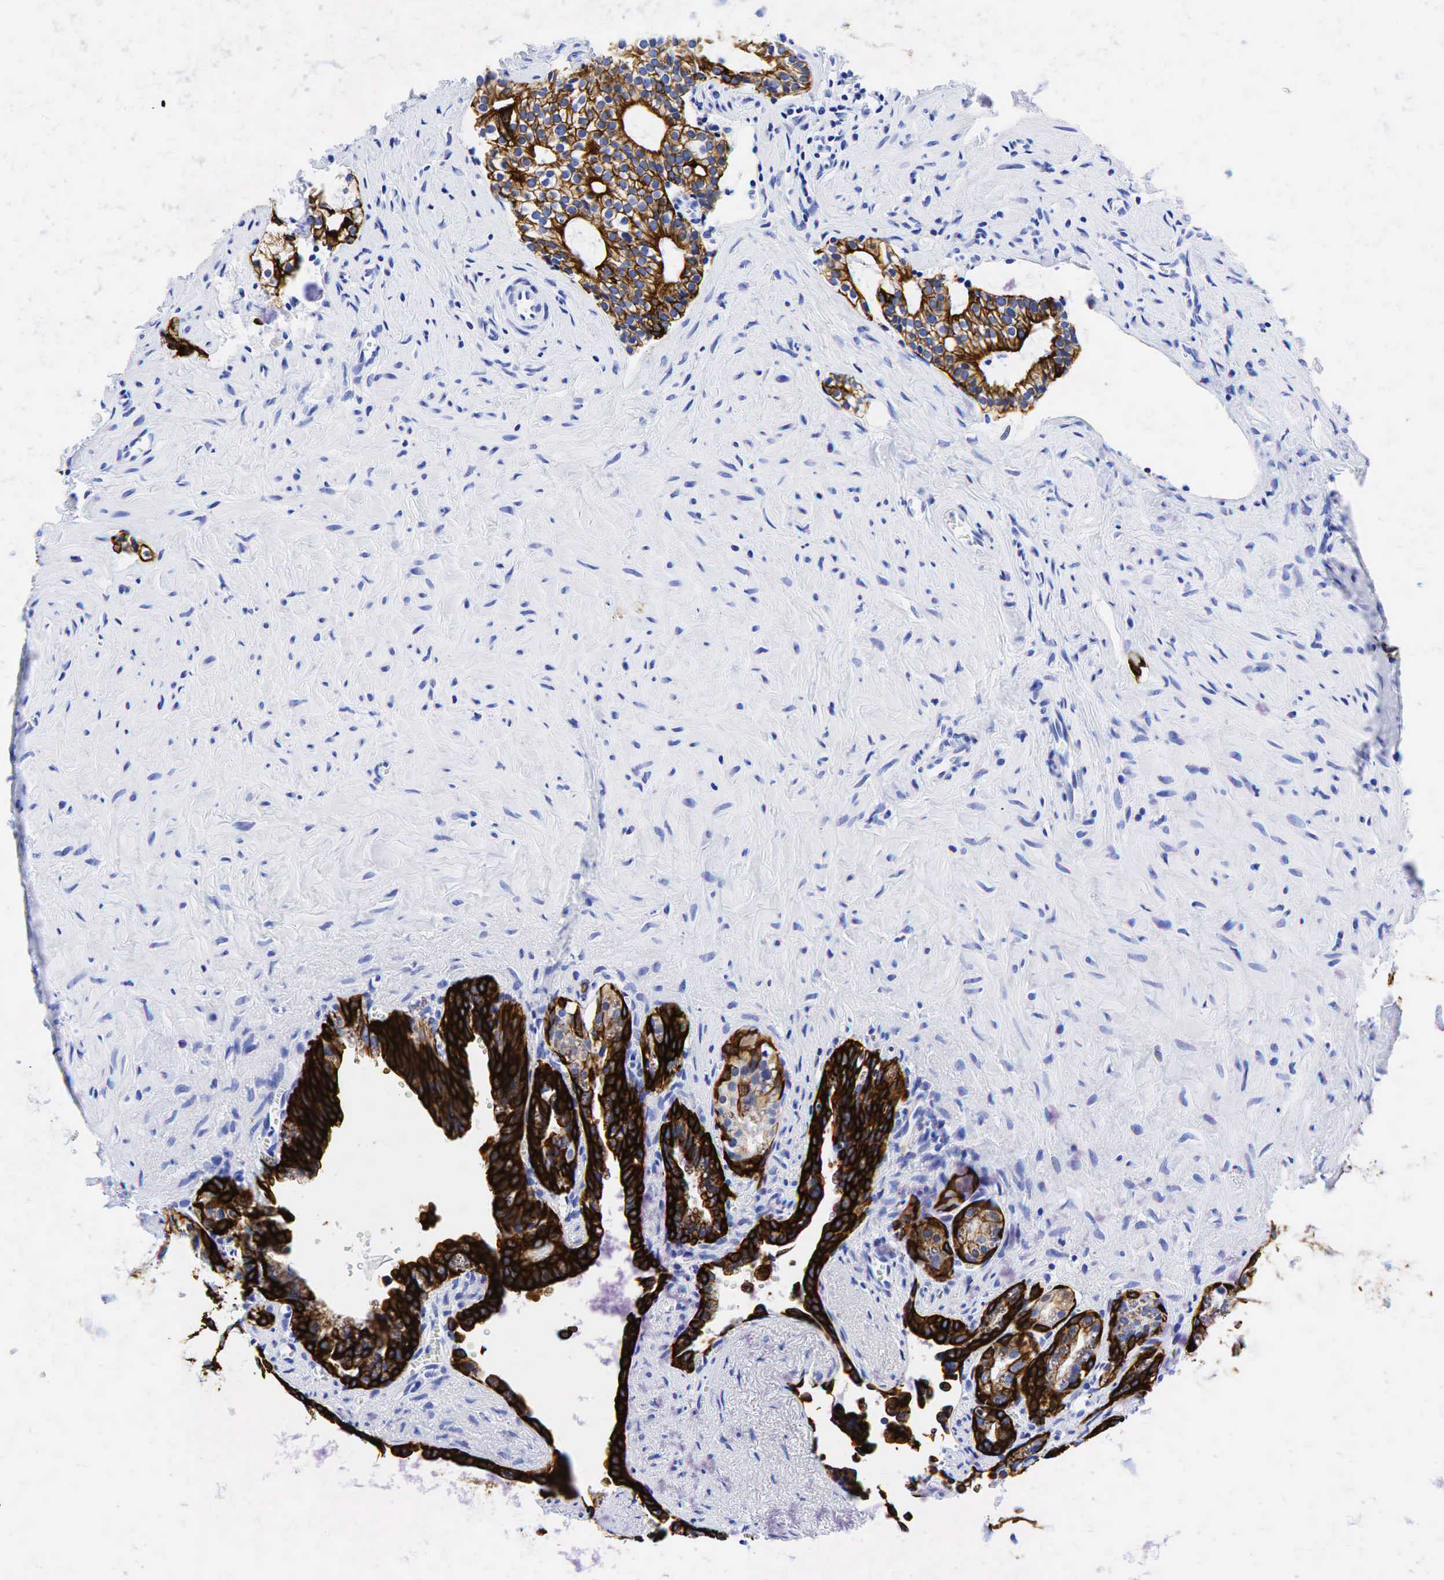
{"staining": {"intensity": "strong", "quantity": ">75%", "location": "cytoplasmic/membranous"}, "tissue": "seminal vesicle", "cell_type": "Glandular cells", "image_type": "normal", "snomed": [{"axis": "morphology", "description": "Normal tissue, NOS"}, {"axis": "topography", "description": "Seminal veicle"}], "caption": "Benign seminal vesicle displays strong cytoplasmic/membranous positivity in approximately >75% of glandular cells Nuclei are stained in blue..", "gene": "KRT19", "patient": {"sex": "male", "age": 60}}